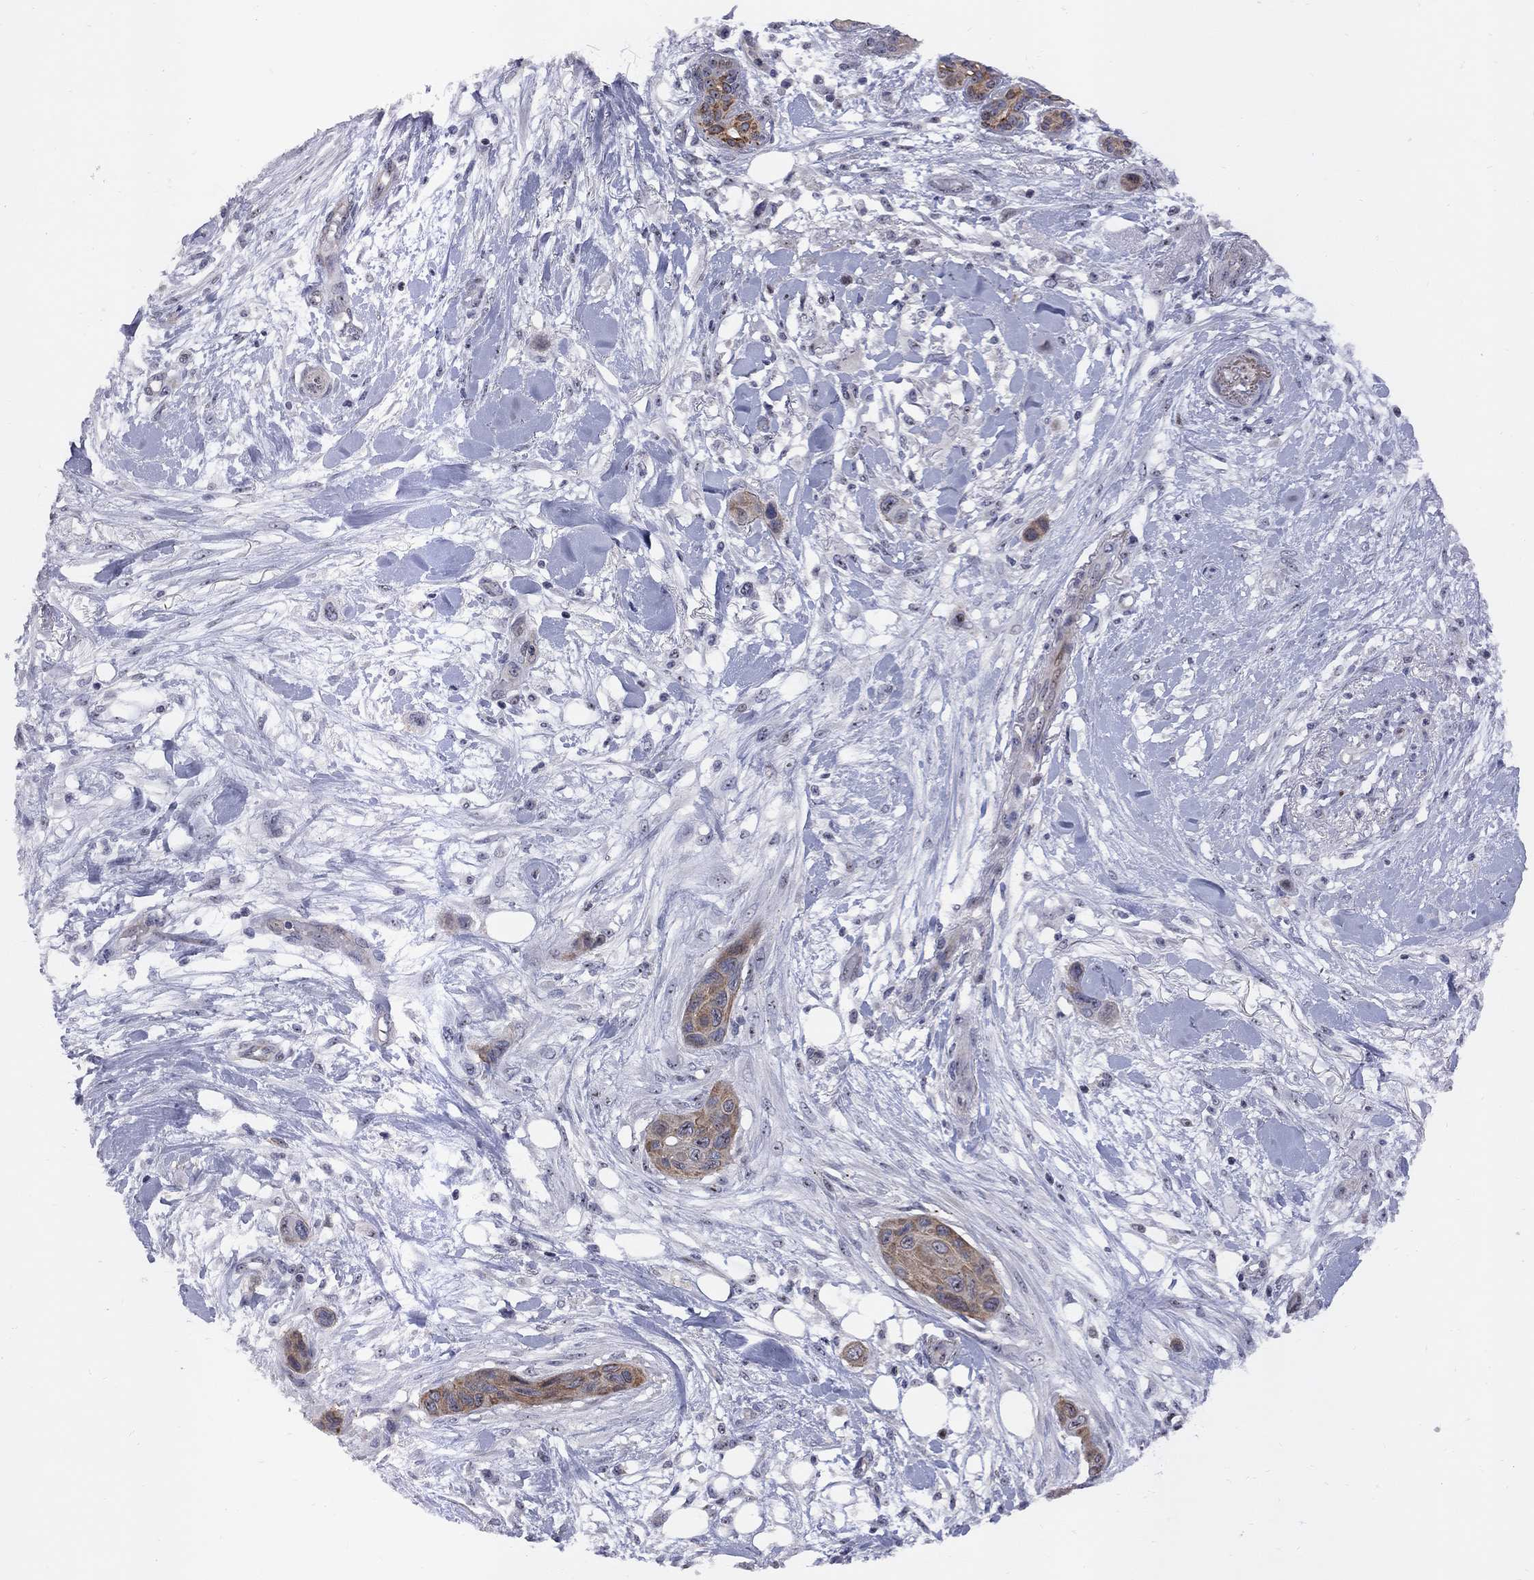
{"staining": {"intensity": "moderate", "quantity": "25%-75%", "location": "cytoplasmic/membranous"}, "tissue": "skin cancer", "cell_type": "Tumor cells", "image_type": "cancer", "snomed": [{"axis": "morphology", "description": "Squamous cell carcinoma, NOS"}, {"axis": "topography", "description": "Skin"}], "caption": "DAB immunohistochemical staining of skin cancer (squamous cell carcinoma) demonstrates moderate cytoplasmic/membranous protein expression in about 25%-75% of tumor cells.", "gene": "DHX33", "patient": {"sex": "male", "age": 79}}